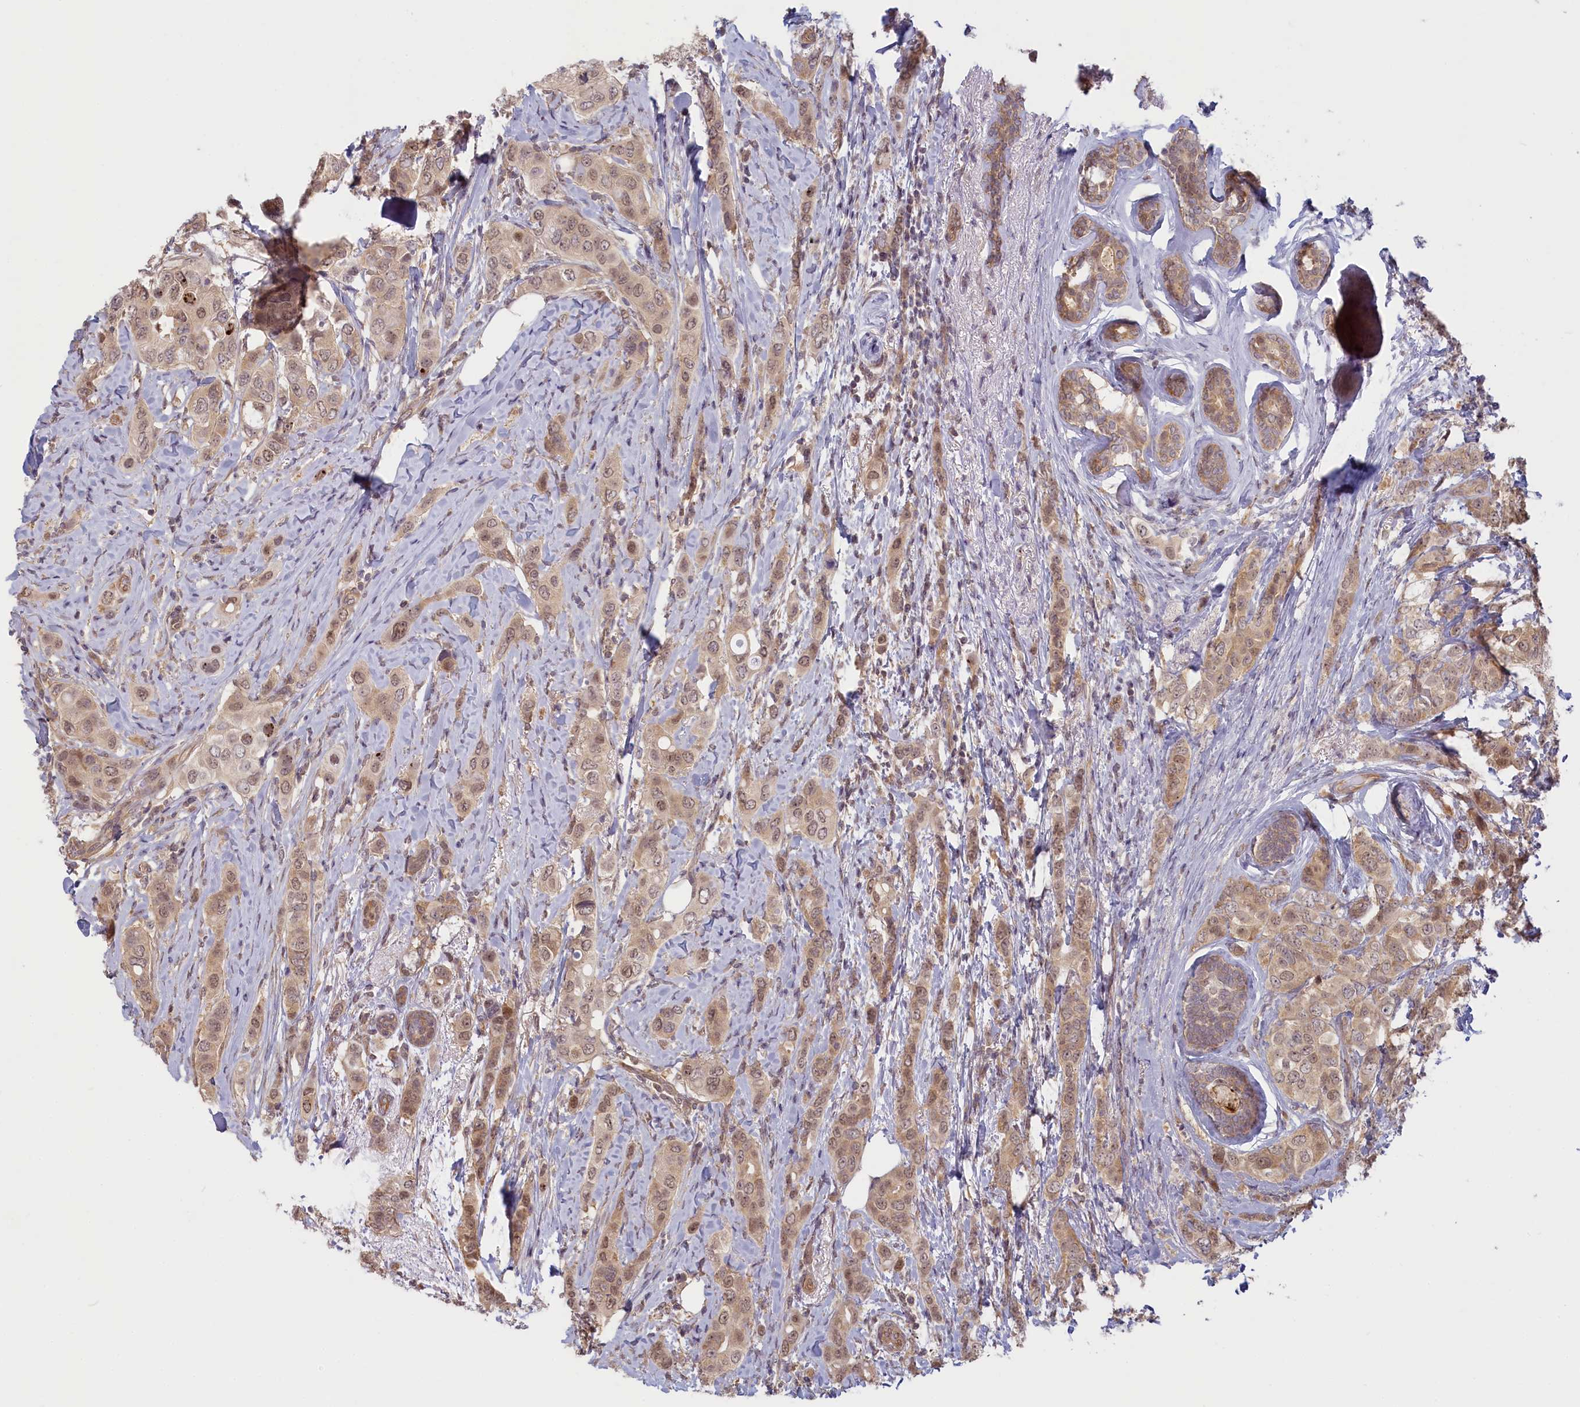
{"staining": {"intensity": "moderate", "quantity": "25%-75%", "location": "cytoplasmic/membranous,nuclear"}, "tissue": "breast cancer", "cell_type": "Tumor cells", "image_type": "cancer", "snomed": [{"axis": "morphology", "description": "Lobular carcinoma"}, {"axis": "topography", "description": "Breast"}], "caption": "The photomicrograph exhibits a brown stain indicating the presence of a protein in the cytoplasmic/membranous and nuclear of tumor cells in breast lobular carcinoma.", "gene": "C19orf44", "patient": {"sex": "female", "age": 51}}